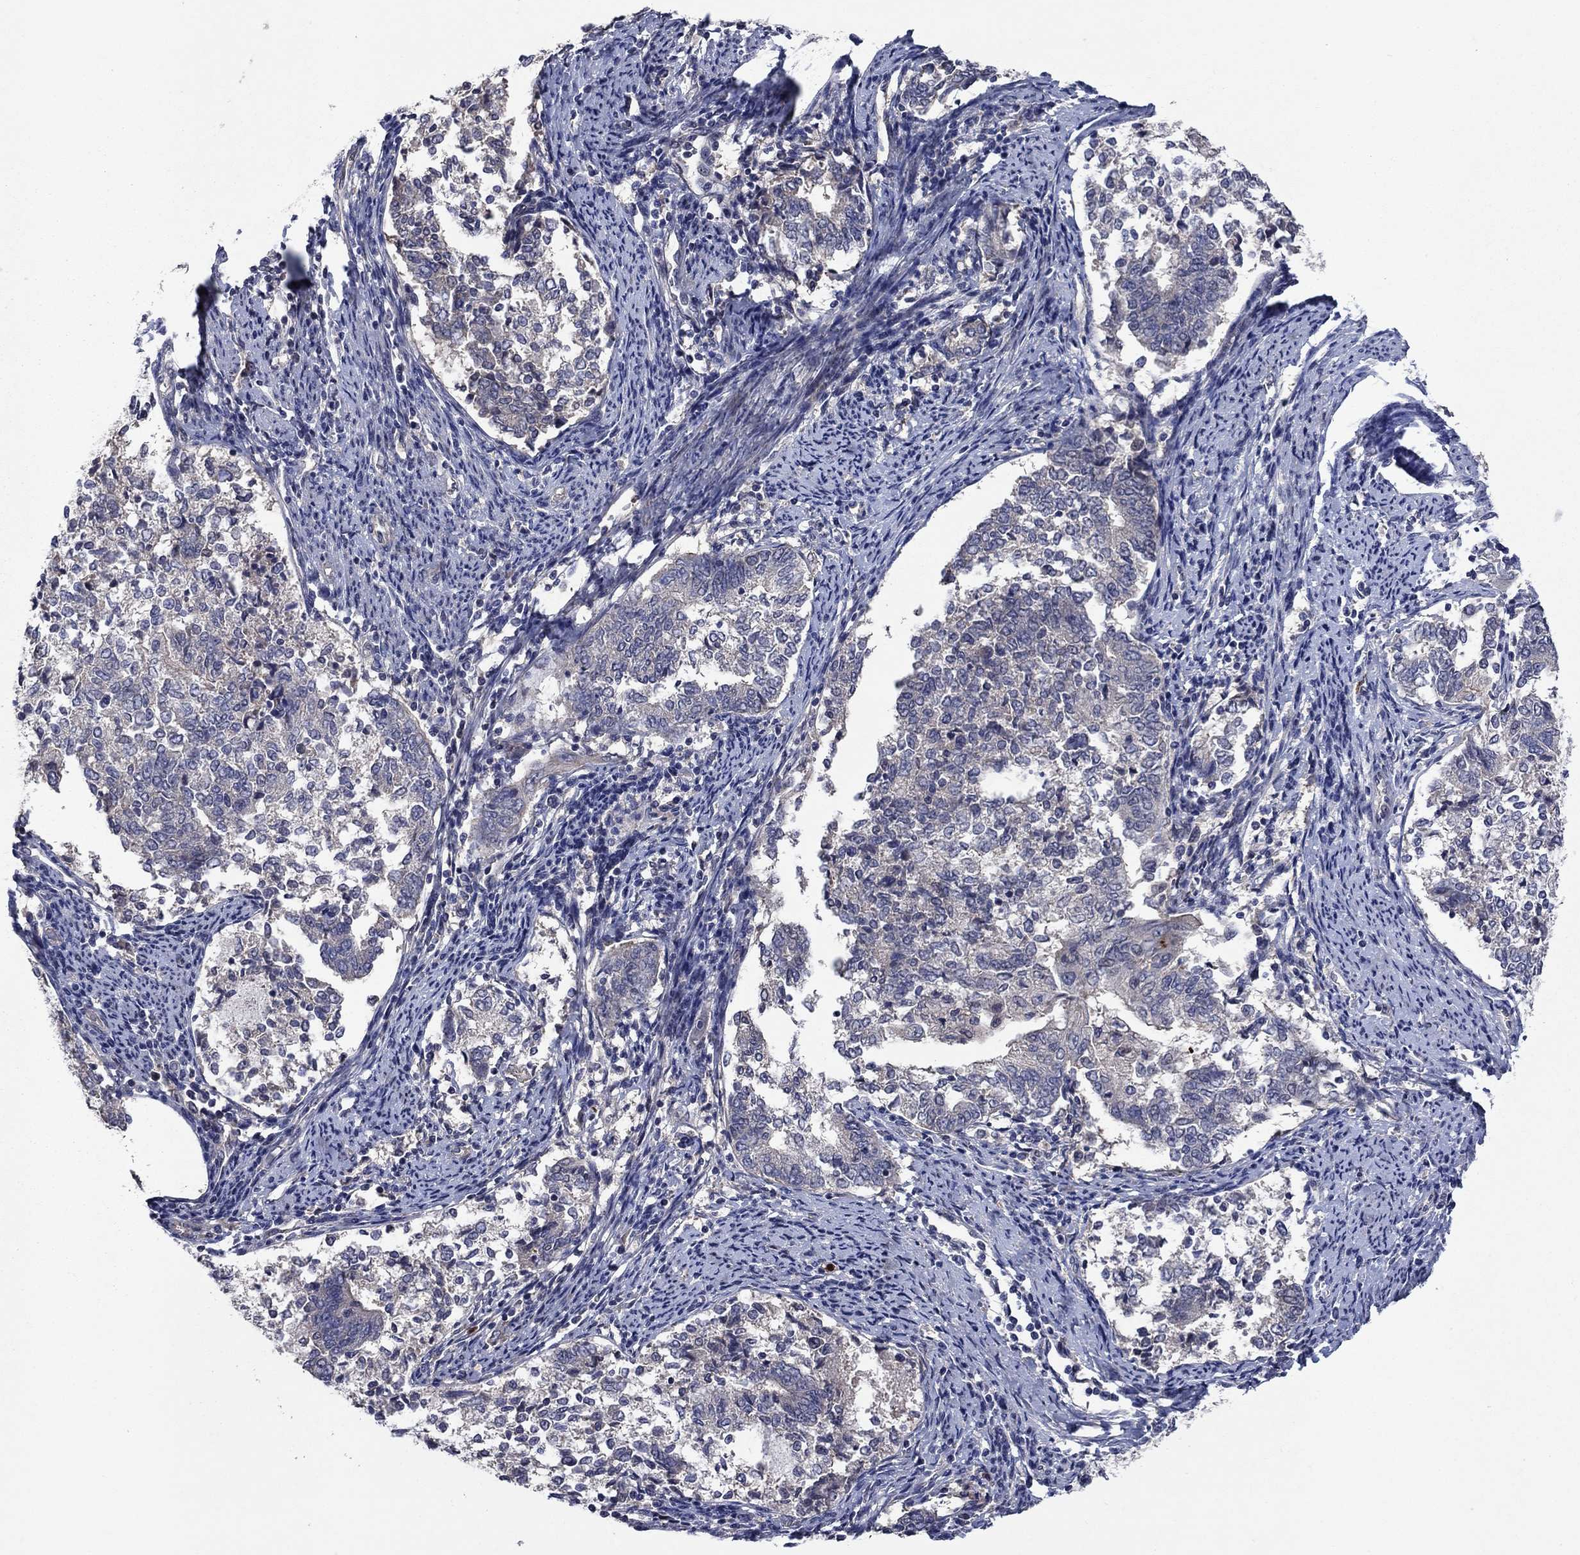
{"staining": {"intensity": "negative", "quantity": "none", "location": "none"}, "tissue": "endometrial cancer", "cell_type": "Tumor cells", "image_type": "cancer", "snomed": [{"axis": "morphology", "description": "Adenocarcinoma, NOS"}, {"axis": "topography", "description": "Endometrium"}], "caption": "Immunohistochemistry photomicrograph of neoplastic tissue: adenocarcinoma (endometrial) stained with DAB exhibits no significant protein staining in tumor cells.", "gene": "MSRB1", "patient": {"sex": "female", "age": 65}}